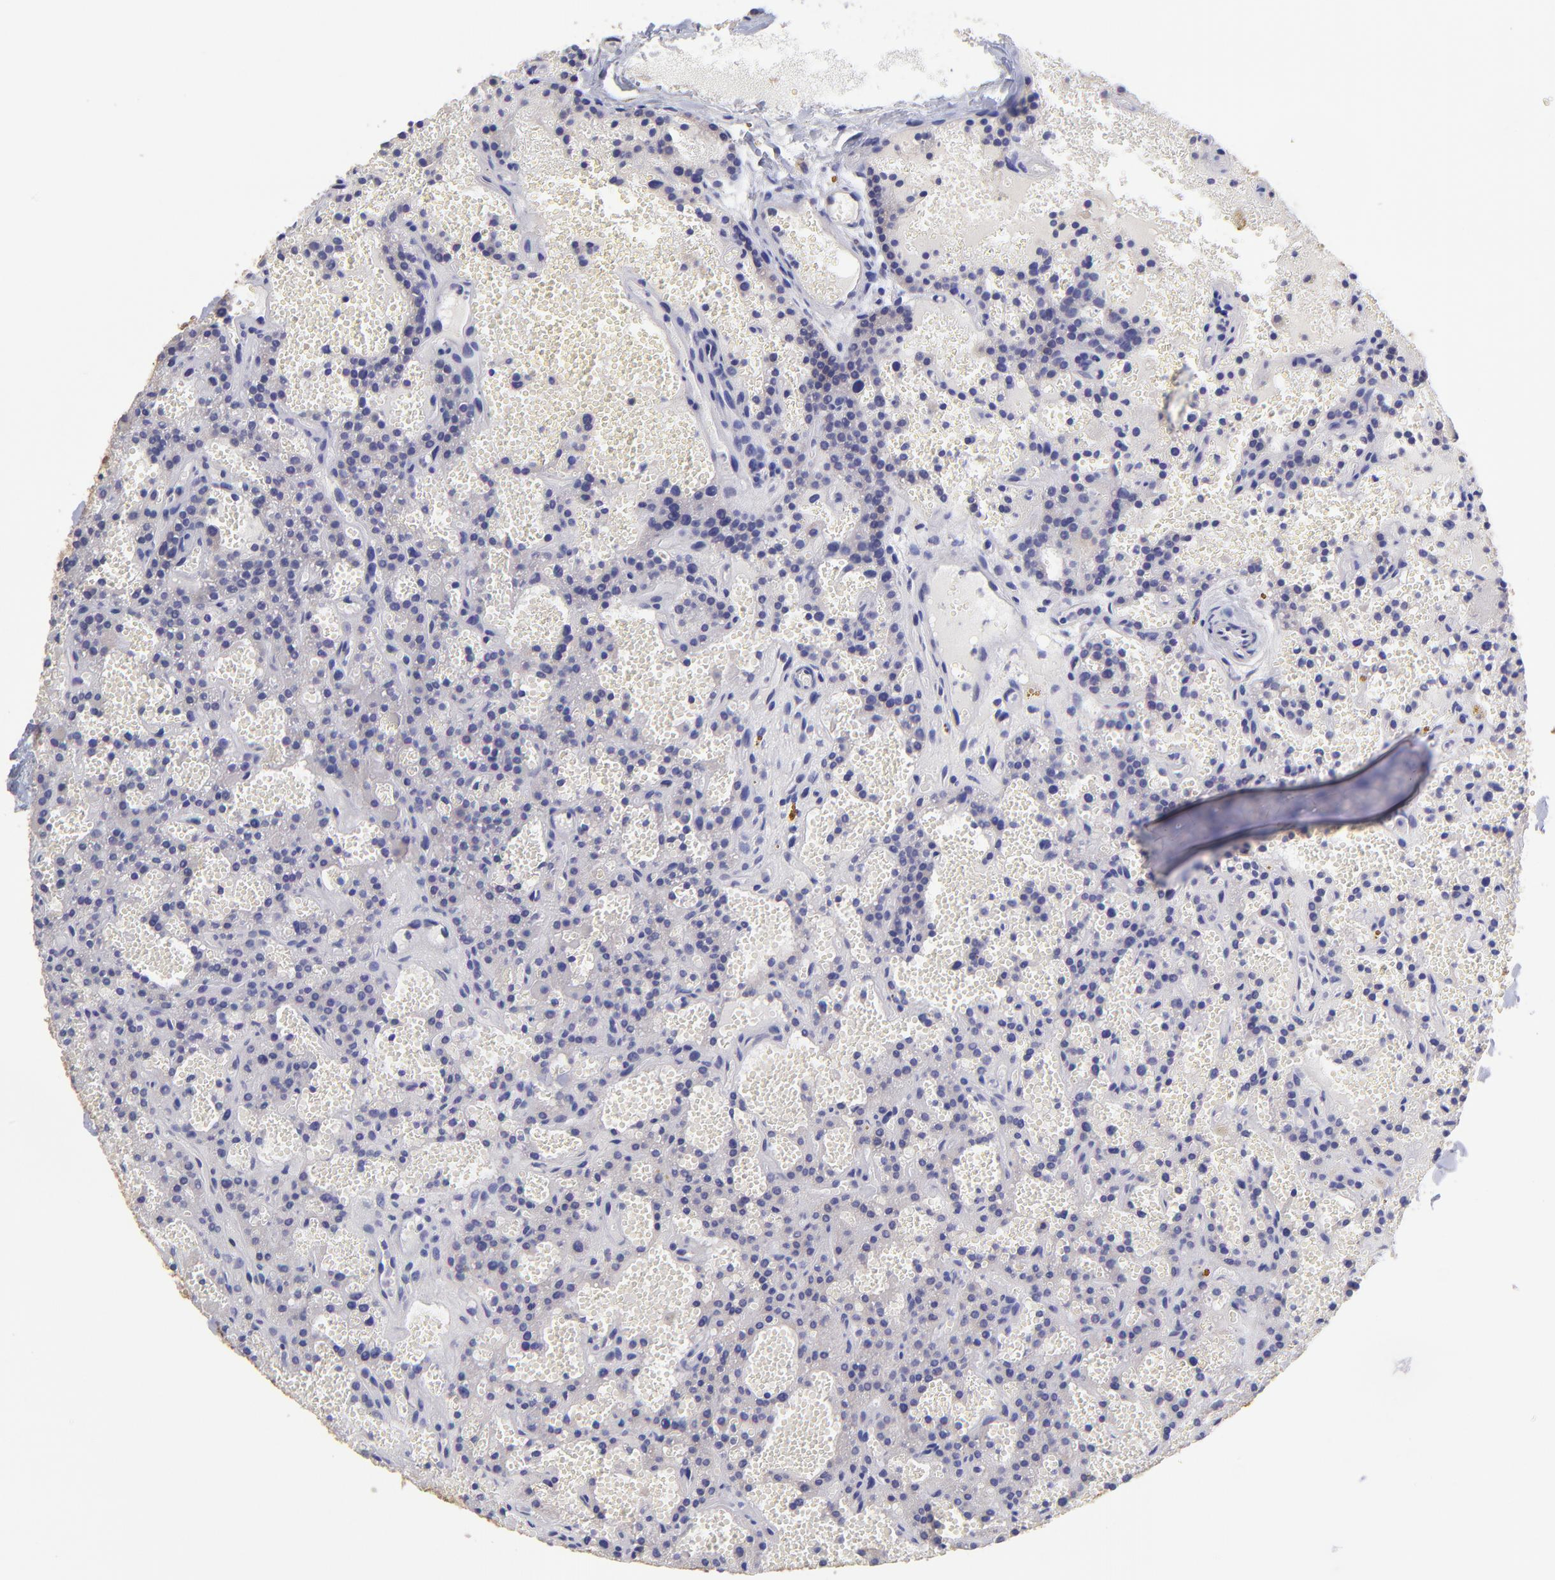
{"staining": {"intensity": "moderate", "quantity": ">75%", "location": "cytoplasmic/membranous"}, "tissue": "parathyroid gland", "cell_type": "Glandular cells", "image_type": "normal", "snomed": [{"axis": "morphology", "description": "Normal tissue, NOS"}, {"axis": "topography", "description": "Parathyroid gland"}], "caption": "A high-resolution image shows IHC staining of benign parathyroid gland, which displays moderate cytoplasmic/membranous expression in approximately >75% of glandular cells.", "gene": "NSF", "patient": {"sex": "male", "age": 25}}